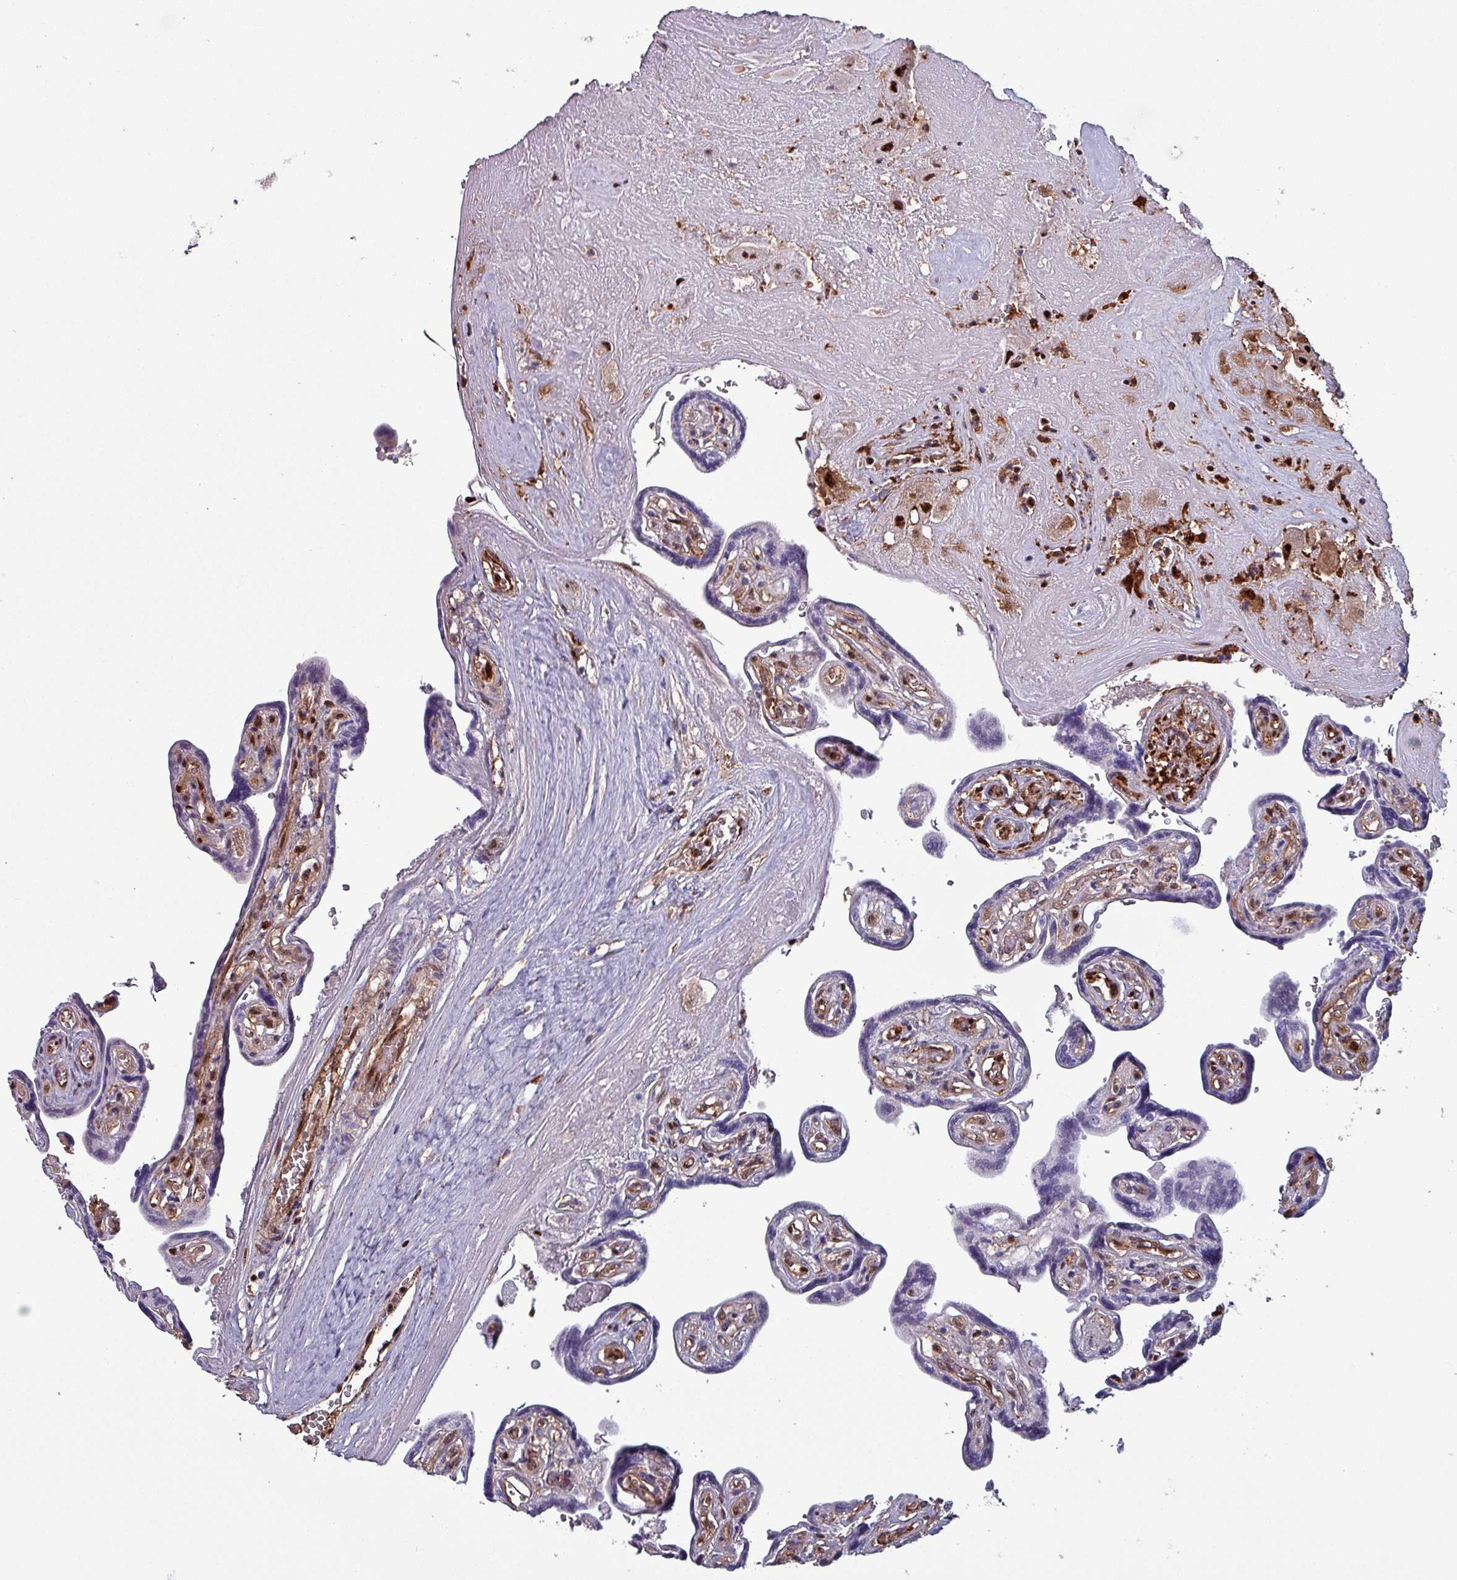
{"staining": {"intensity": "moderate", "quantity": ">75%", "location": "cytoplasmic/membranous,nuclear"}, "tissue": "placenta", "cell_type": "Decidual cells", "image_type": "normal", "snomed": [{"axis": "morphology", "description": "Normal tissue, NOS"}, {"axis": "topography", "description": "Placenta"}], "caption": "Benign placenta exhibits moderate cytoplasmic/membranous,nuclear positivity in approximately >75% of decidual cells (DAB IHC, brown staining for protein, blue staining for nuclei)..", "gene": "PSMB8", "patient": {"sex": "female", "age": 32}}